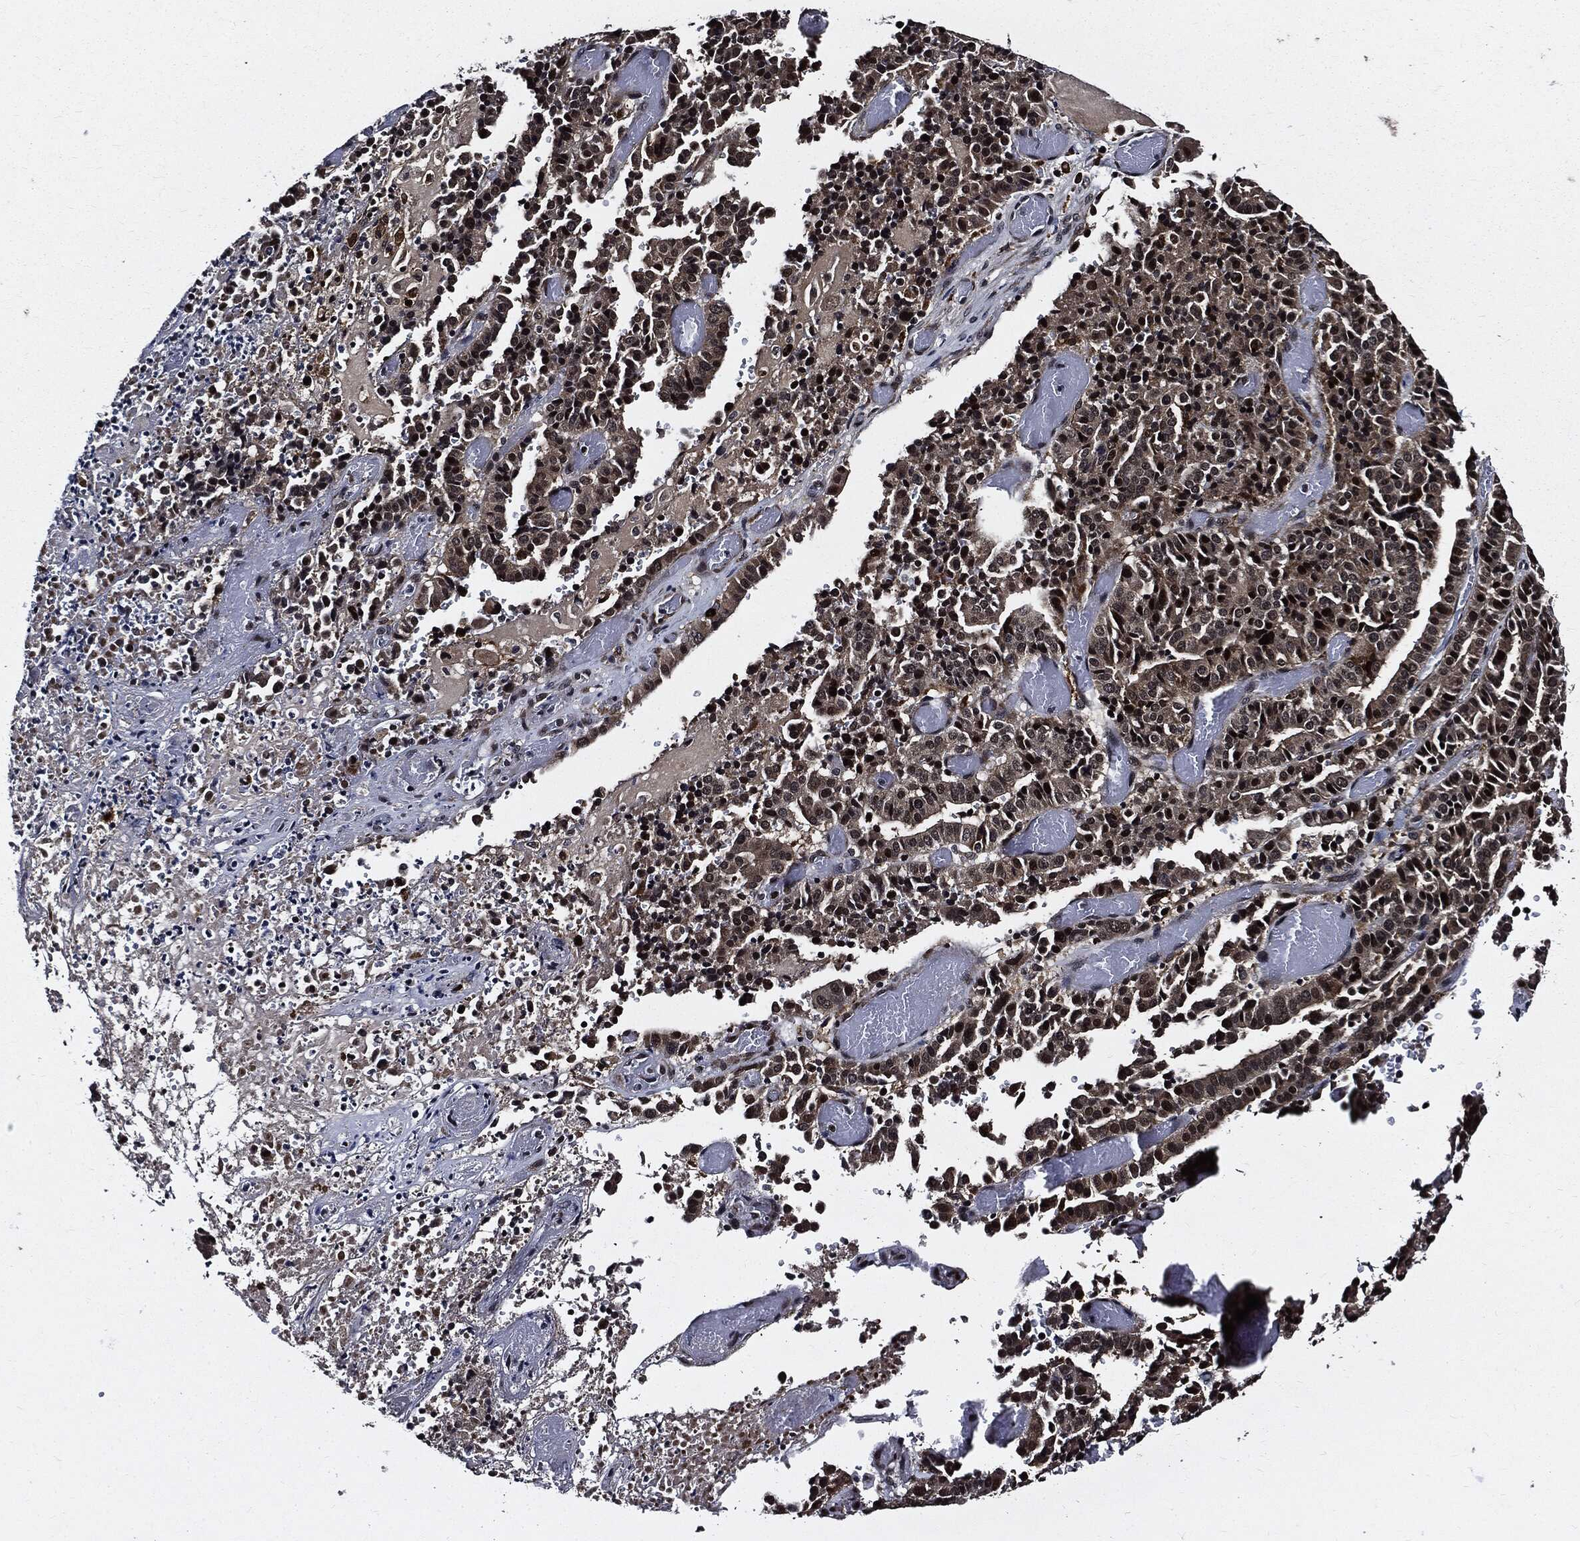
{"staining": {"intensity": "moderate", "quantity": "25%-75%", "location": "nuclear"}, "tissue": "stomach cancer", "cell_type": "Tumor cells", "image_type": "cancer", "snomed": [{"axis": "morphology", "description": "Adenocarcinoma, NOS"}, {"axis": "topography", "description": "Stomach"}], "caption": "This is a micrograph of IHC staining of stomach cancer (adenocarcinoma), which shows moderate expression in the nuclear of tumor cells.", "gene": "SUGT1", "patient": {"sex": "male", "age": 48}}